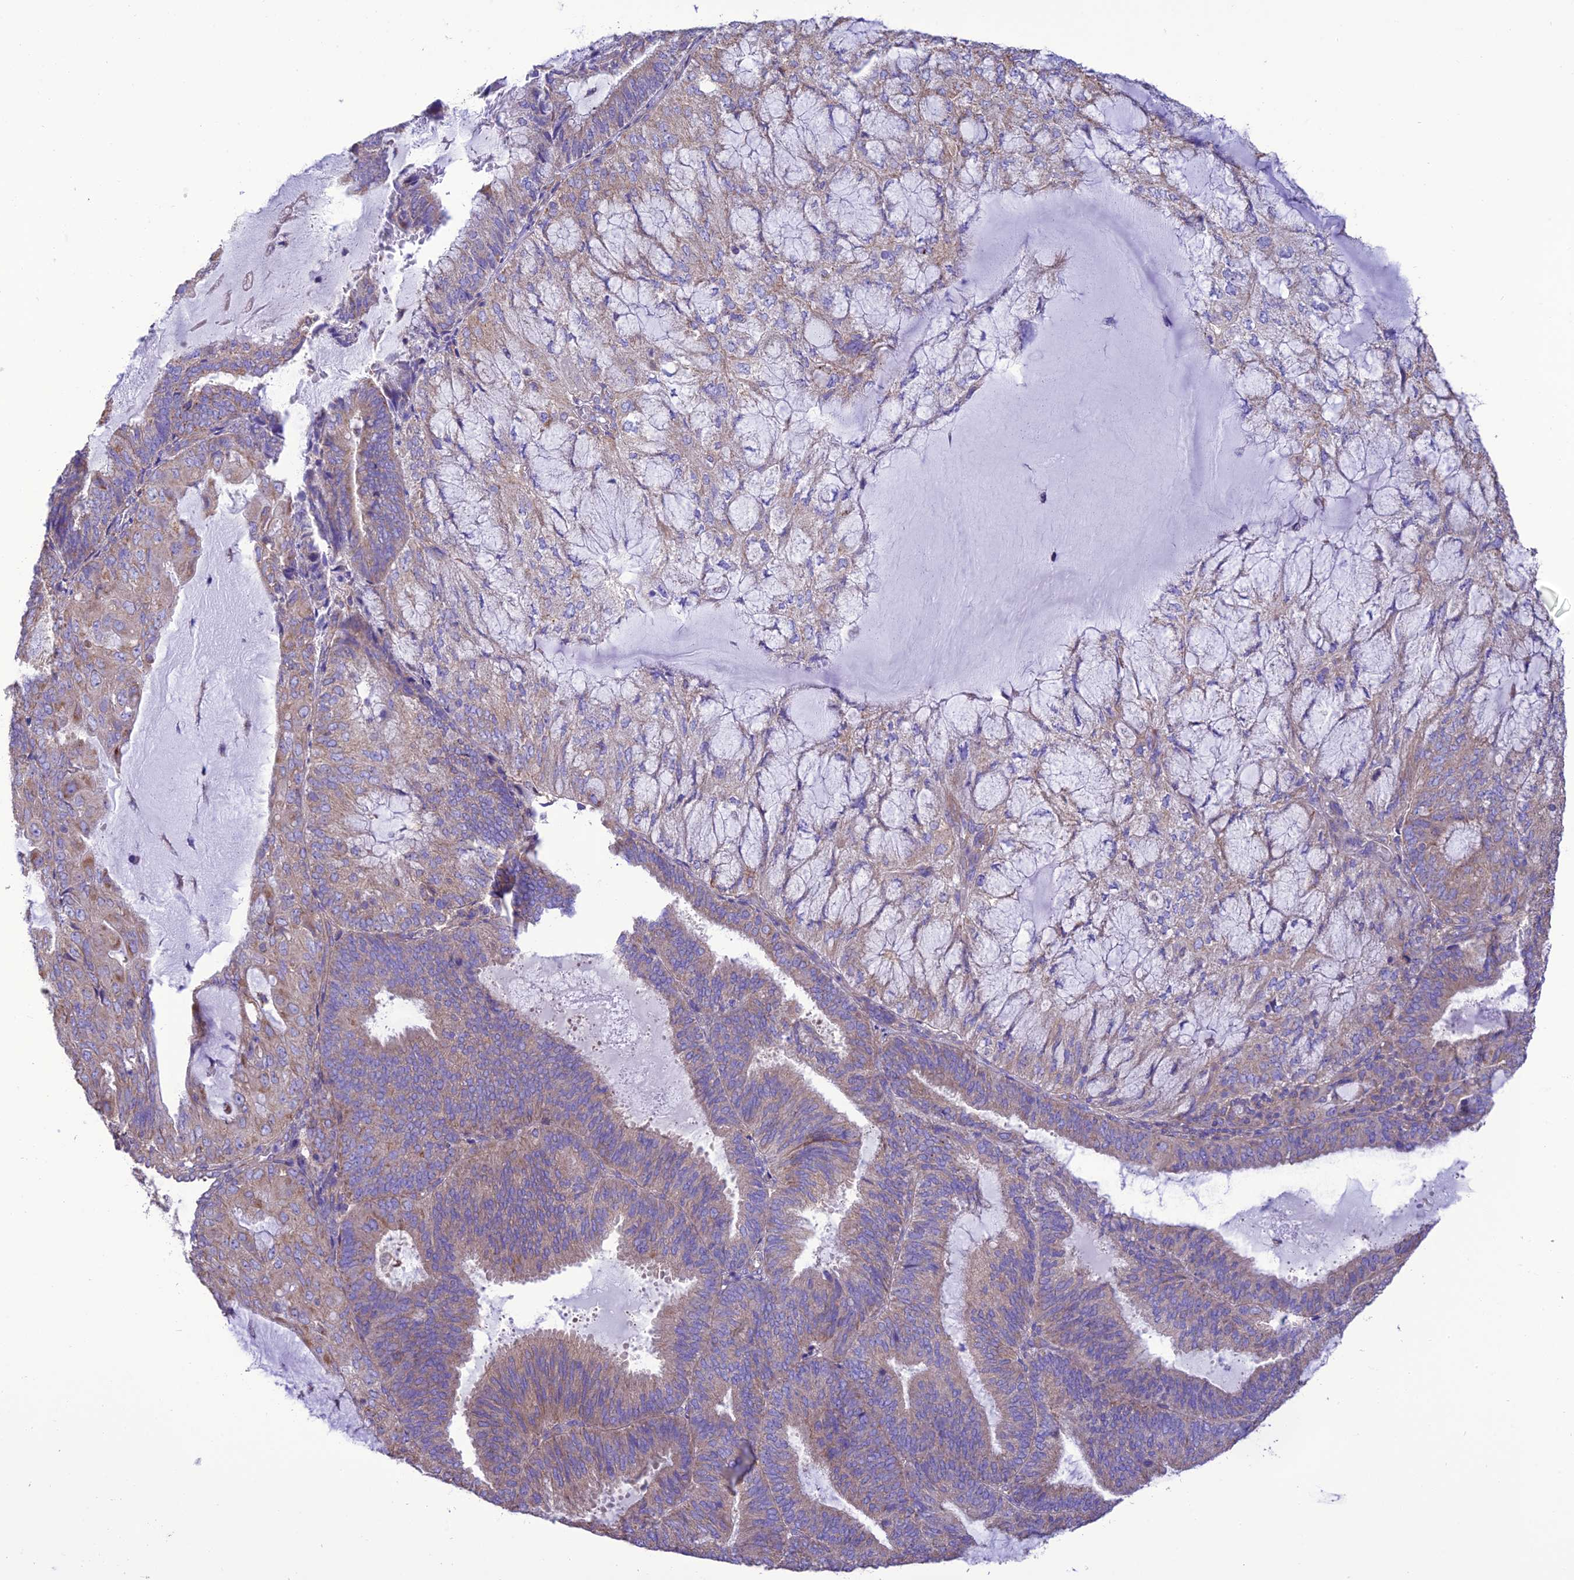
{"staining": {"intensity": "weak", "quantity": "25%-75%", "location": "cytoplasmic/membranous"}, "tissue": "endometrial cancer", "cell_type": "Tumor cells", "image_type": "cancer", "snomed": [{"axis": "morphology", "description": "Adenocarcinoma, NOS"}, {"axis": "topography", "description": "Endometrium"}], "caption": "Endometrial adenocarcinoma was stained to show a protein in brown. There is low levels of weak cytoplasmic/membranous expression in about 25%-75% of tumor cells. (DAB IHC, brown staining for protein, blue staining for nuclei).", "gene": "MAP3K12", "patient": {"sex": "female", "age": 81}}